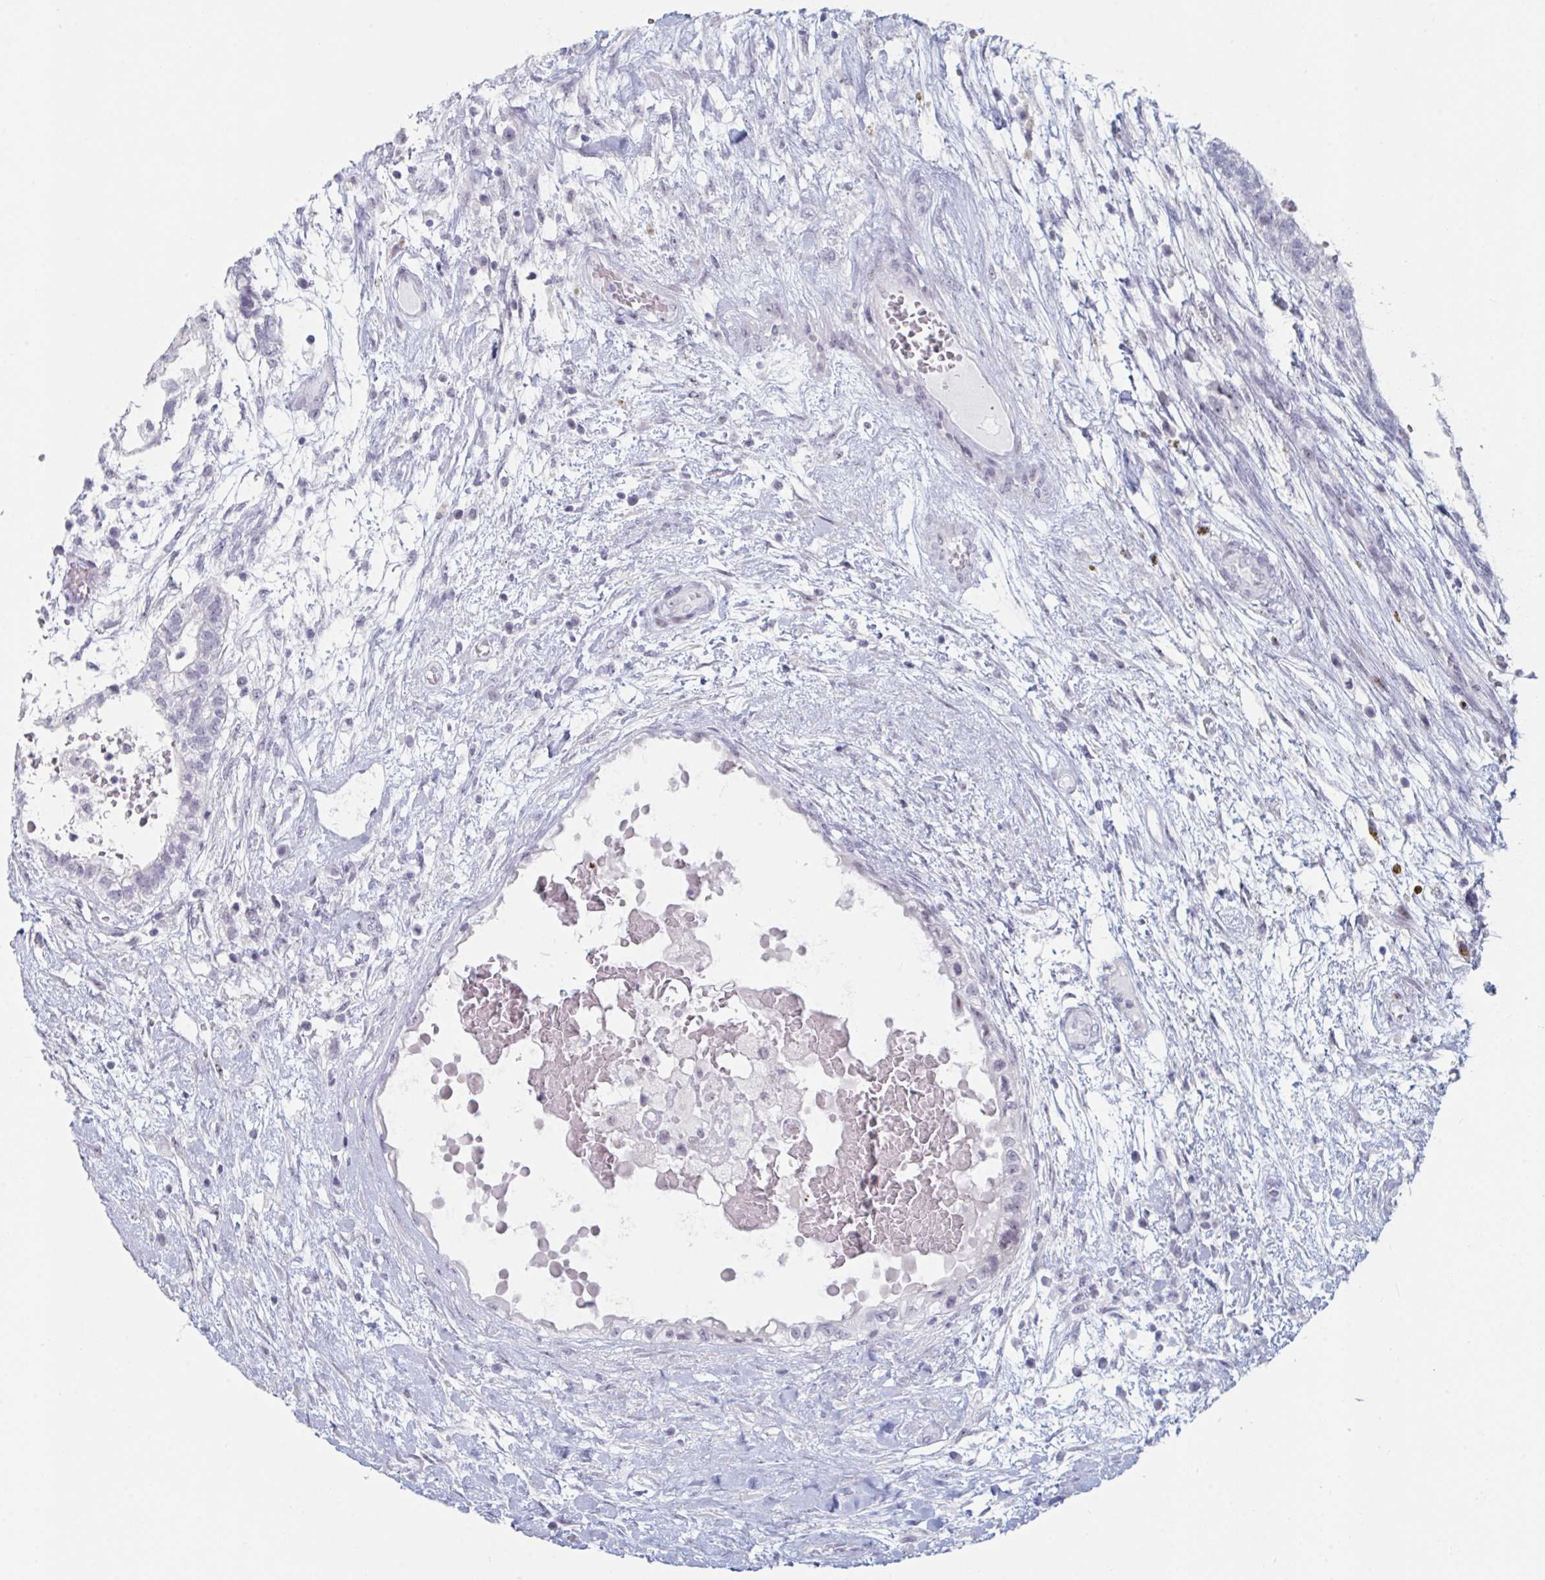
{"staining": {"intensity": "negative", "quantity": "none", "location": "none"}, "tissue": "testis cancer", "cell_type": "Tumor cells", "image_type": "cancer", "snomed": [{"axis": "morphology", "description": "Normal tissue, NOS"}, {"axis": "morphology", "description": "Carcinoma, Embryonal, NOS"}, {"axis": "topography", "description": "Testis"}], "caption": "This is a image of immunohistochemistry (IHC) staining of testis cancer (embryonal carcinoma), which shows no expression in tumor cells.", "gene": "NR1H2", "patient": {"sex": "male", "age": 32}}